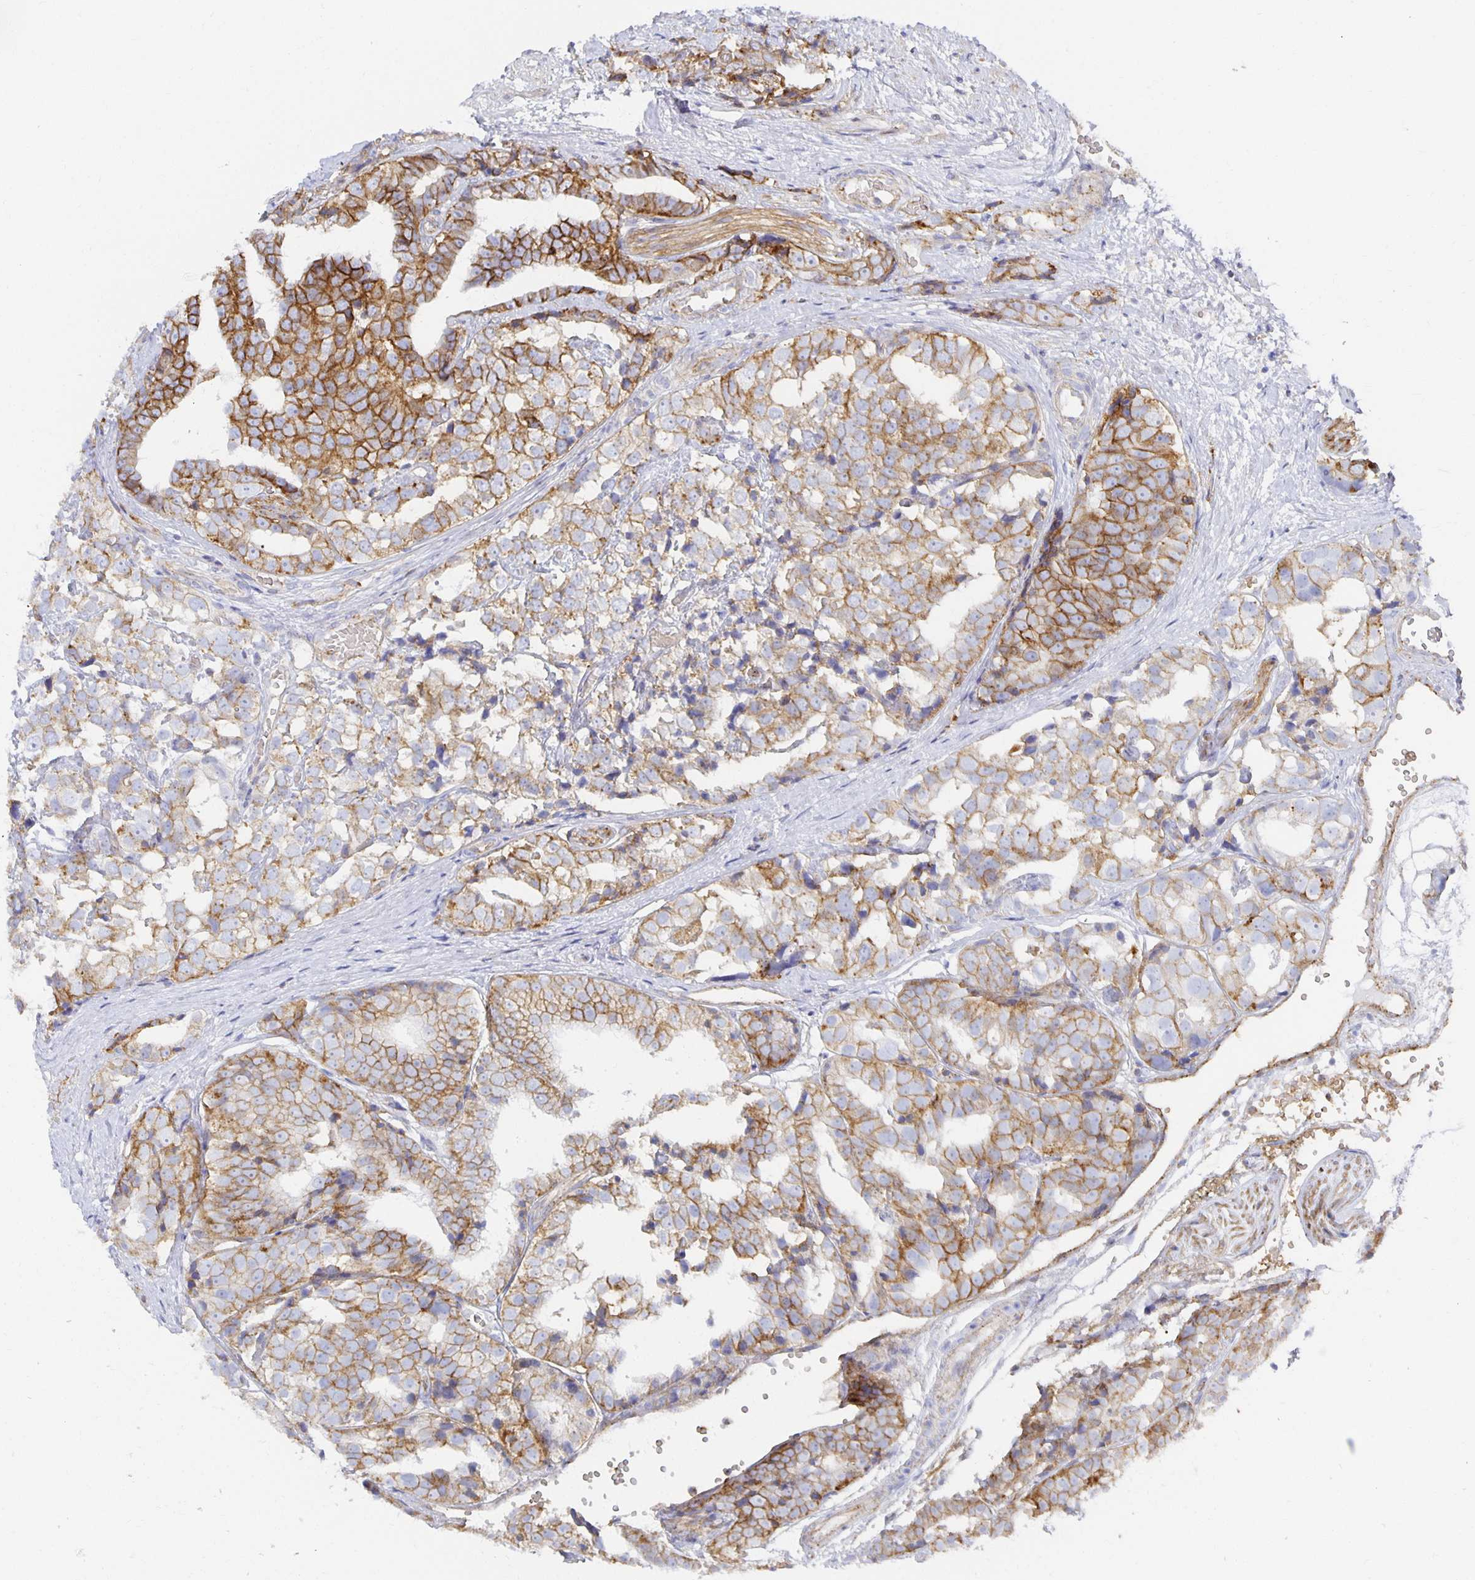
{"staining": {"intensity": "strong", "quantity": "25%-75%", "location": "cytoplasmic/membranous"}, "tissue": "prostate cancer", "cell_type": "Tumor cells", "image_type": "cancer", "snomed": [{"axis": "morphology", "description": "Adenocarcinoma, High grade"}, {"axis": "topography", "description": "Prostate"}], "caption": "Immunohistochemical staining of human prostate high-grade adenocarcinoma shows high levels of strong cytoplasmic/membranous protein positivity in about 25%-75% of tumor cells.", "gene": "TAAR1", "patient": {"sex": "male", "age": 71}}